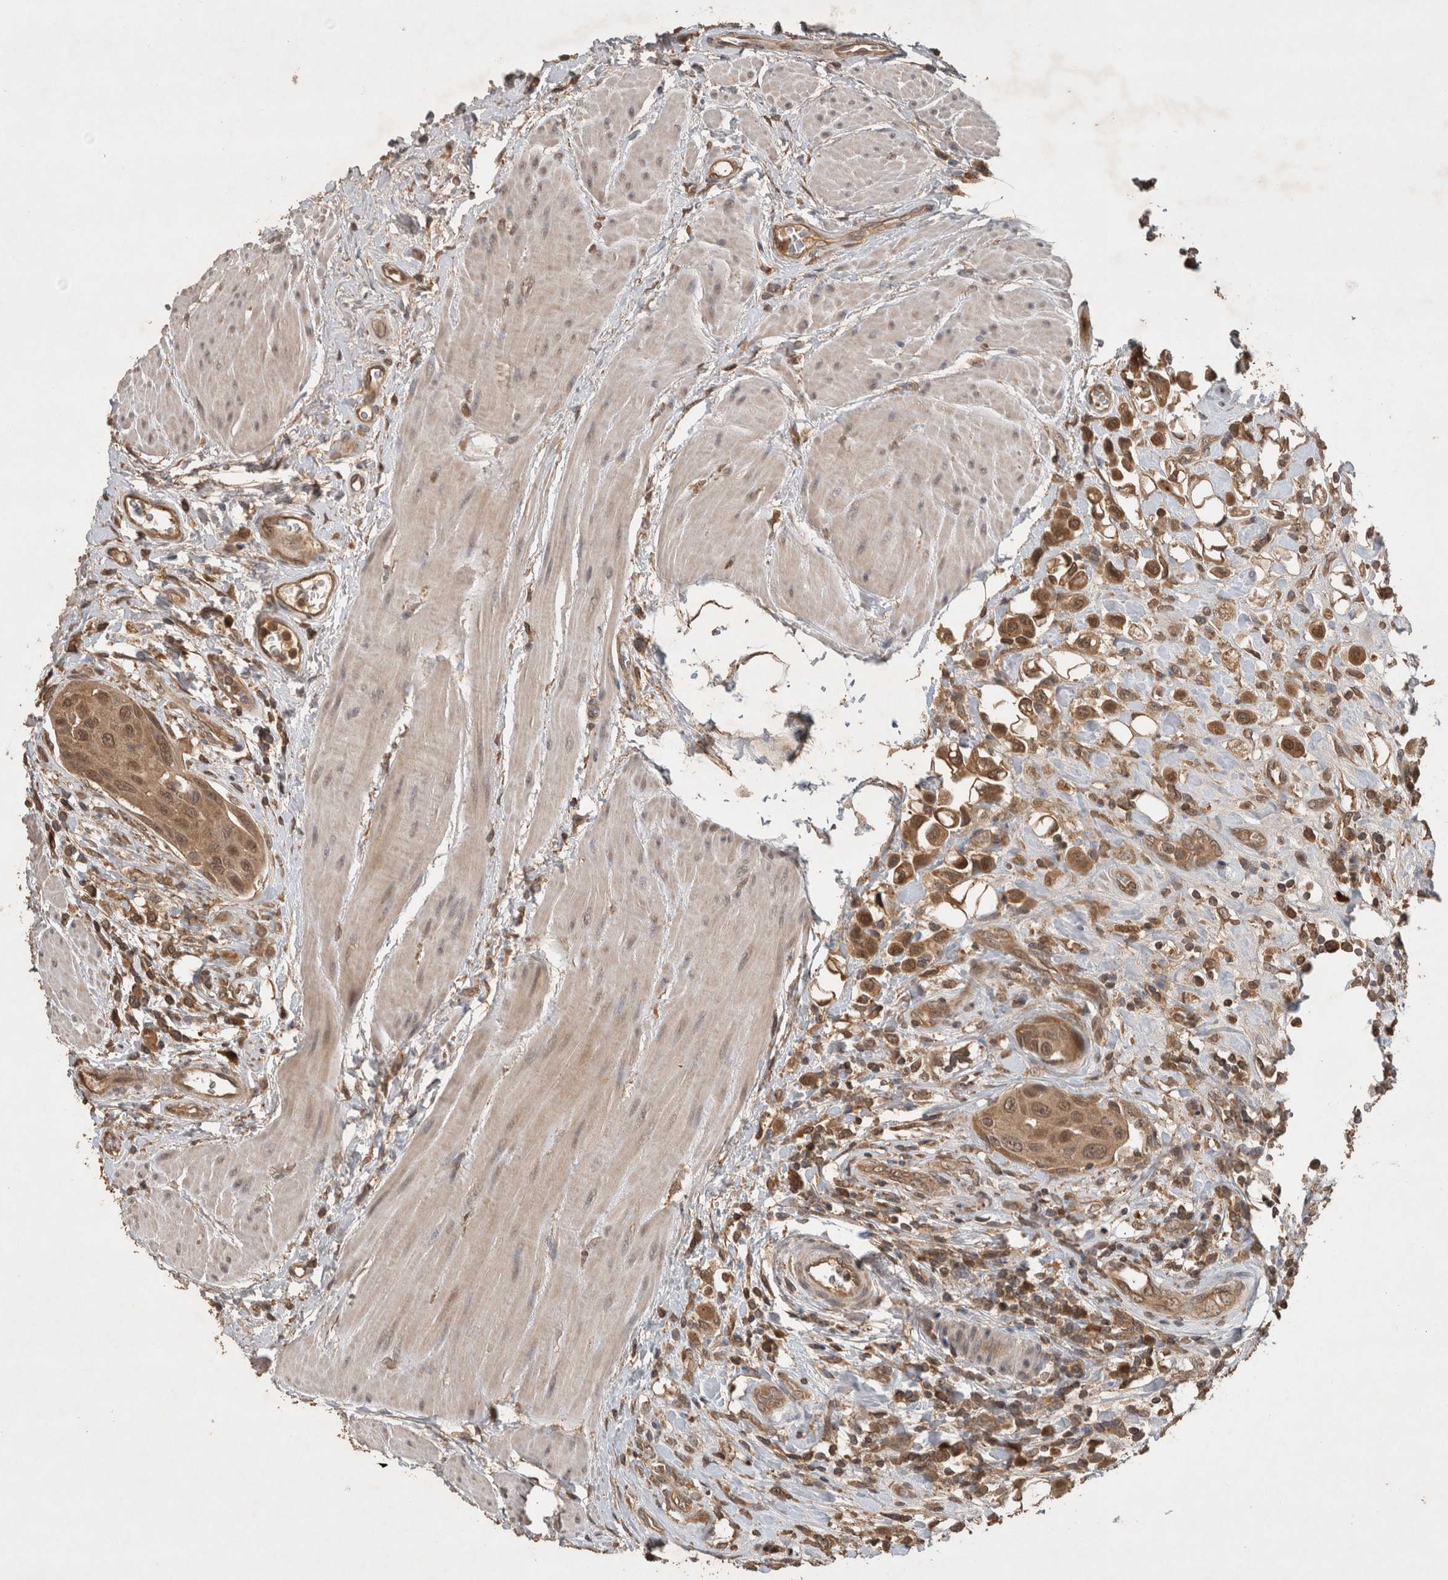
{"staining": {"intensity": "moderate", "quantity": ">75%", "location": "cytoplasmic/membranous,nuclear"}, "tissue": "urothelial cancer", "cell_type": "Tumor cells", "image_type": "cancer", "snomed": [{"axis": "morphology", "description": "Urothelial carcinoma, High grade"}, {"axis": "topography", "description": "Urinary bladder"}], "caption": "Urothelial carcinoma (high-grade) tissue demonstrates moderate cytoplasmic/membranous and nuclear staining in approximately >75% of tumor cells (Stains: DAB in brown, nuclei in blue, Microscopy: brightfield microscopy at high magnification).", "gene": "OTUD7B", "patient": {"sex": "male", "age": 50}}